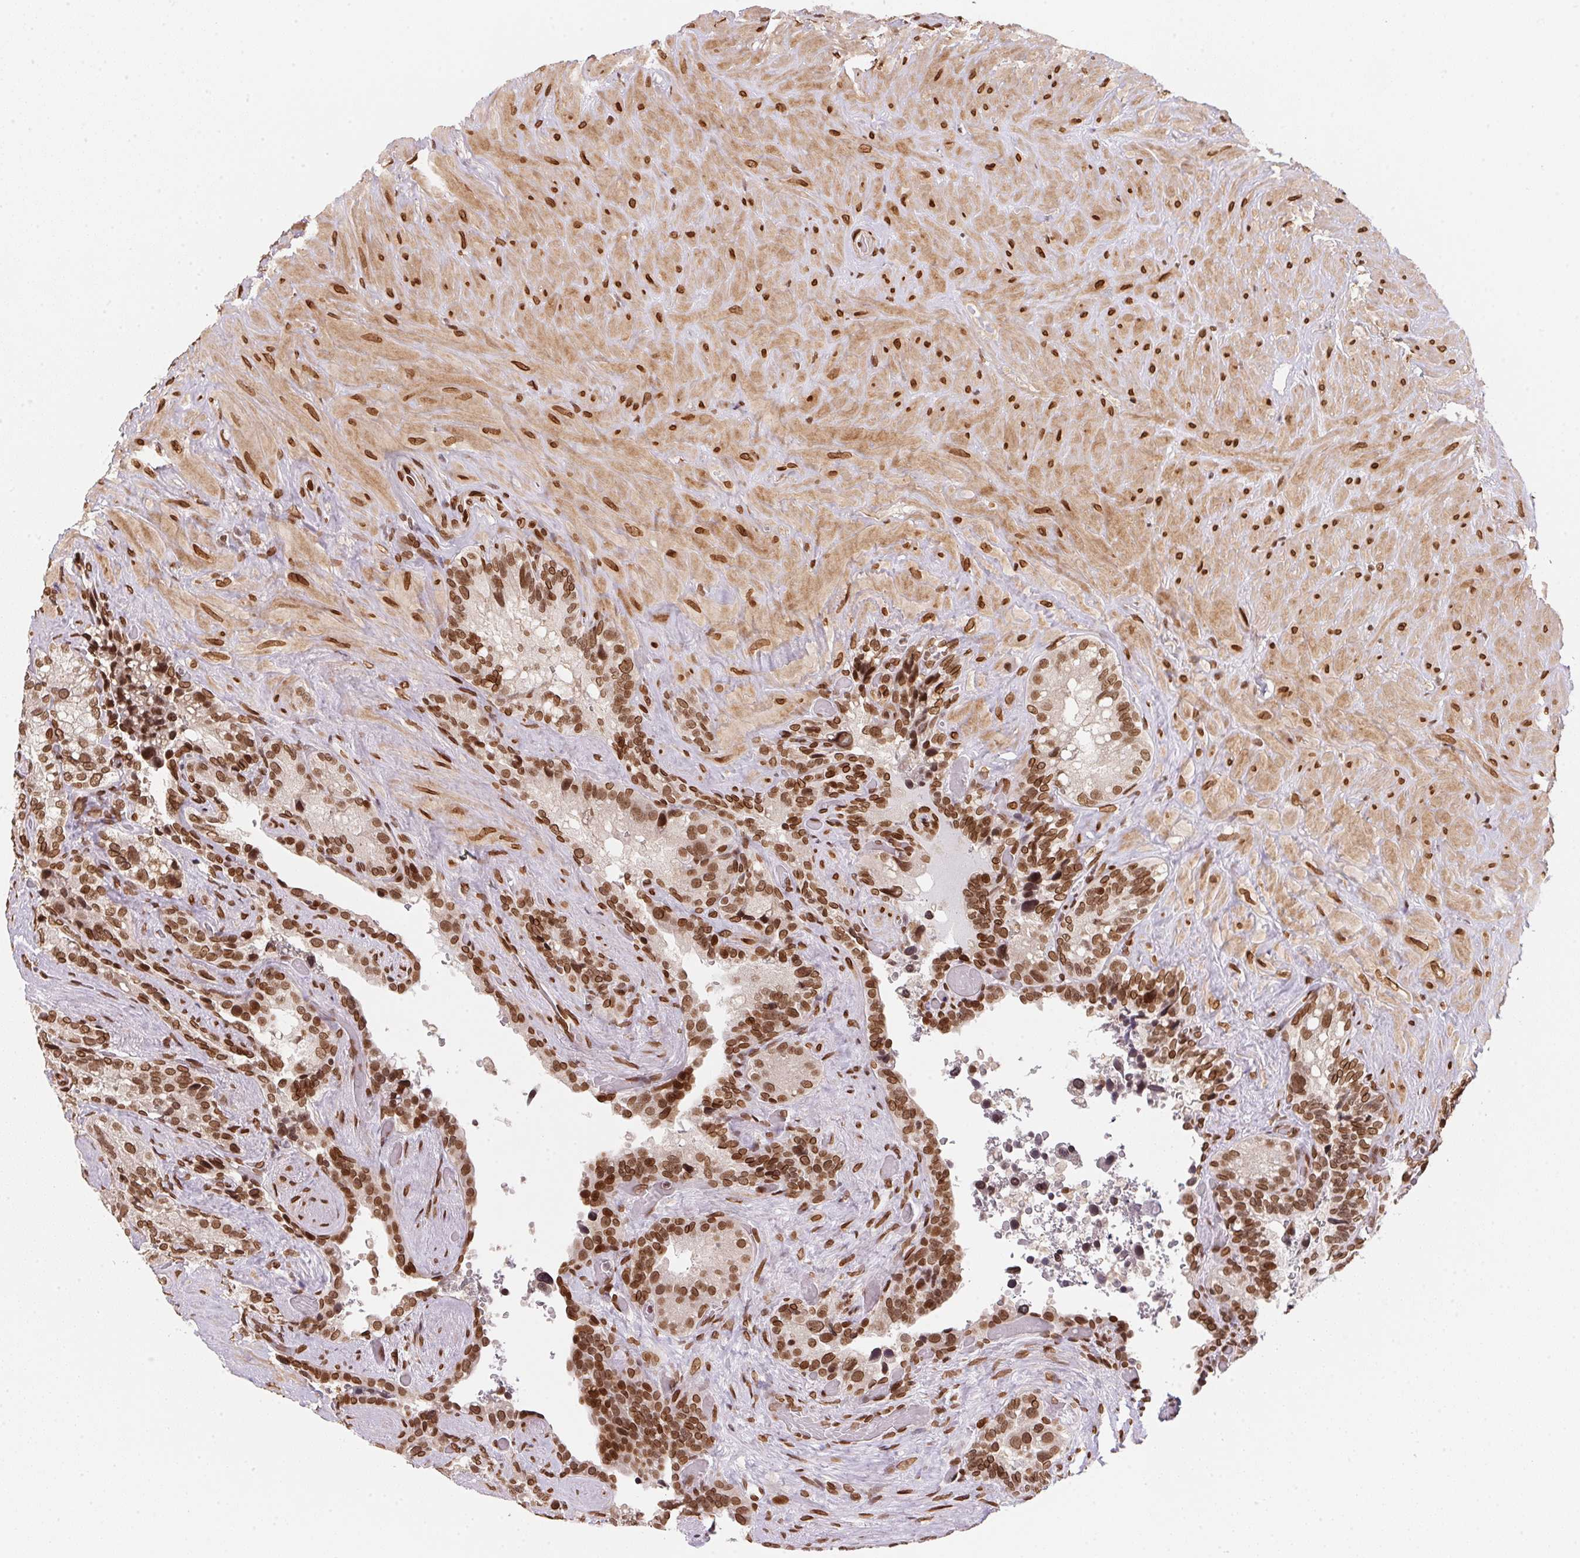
{"staining": {"intensity": "strong", "quantity": ">75%", "location": "cytoplasmic/membranous,nuclear"}, "tissue": "seminal vesicle", "cell_type": "Glandular cells", "image_type": "normal", "snomed": [{"axis": "morphology", "description": "Normal tissue, NOS"}, {"axis": "topography", "description": "Seminal veicle"}], "caption": "A high-resolution image shows immunohistochemistry staining of normal seminal vesicle, which displays strong cytoplasmic/membranous,nuclear positivity in approximately >75% of glandular cells. (DAB (3,3'-diaminobenzidine) = brown stain, brightfield microscopy at high magnification).", "gene": "SAP30BP", "patient": {"sex": "male", "age": 60}}